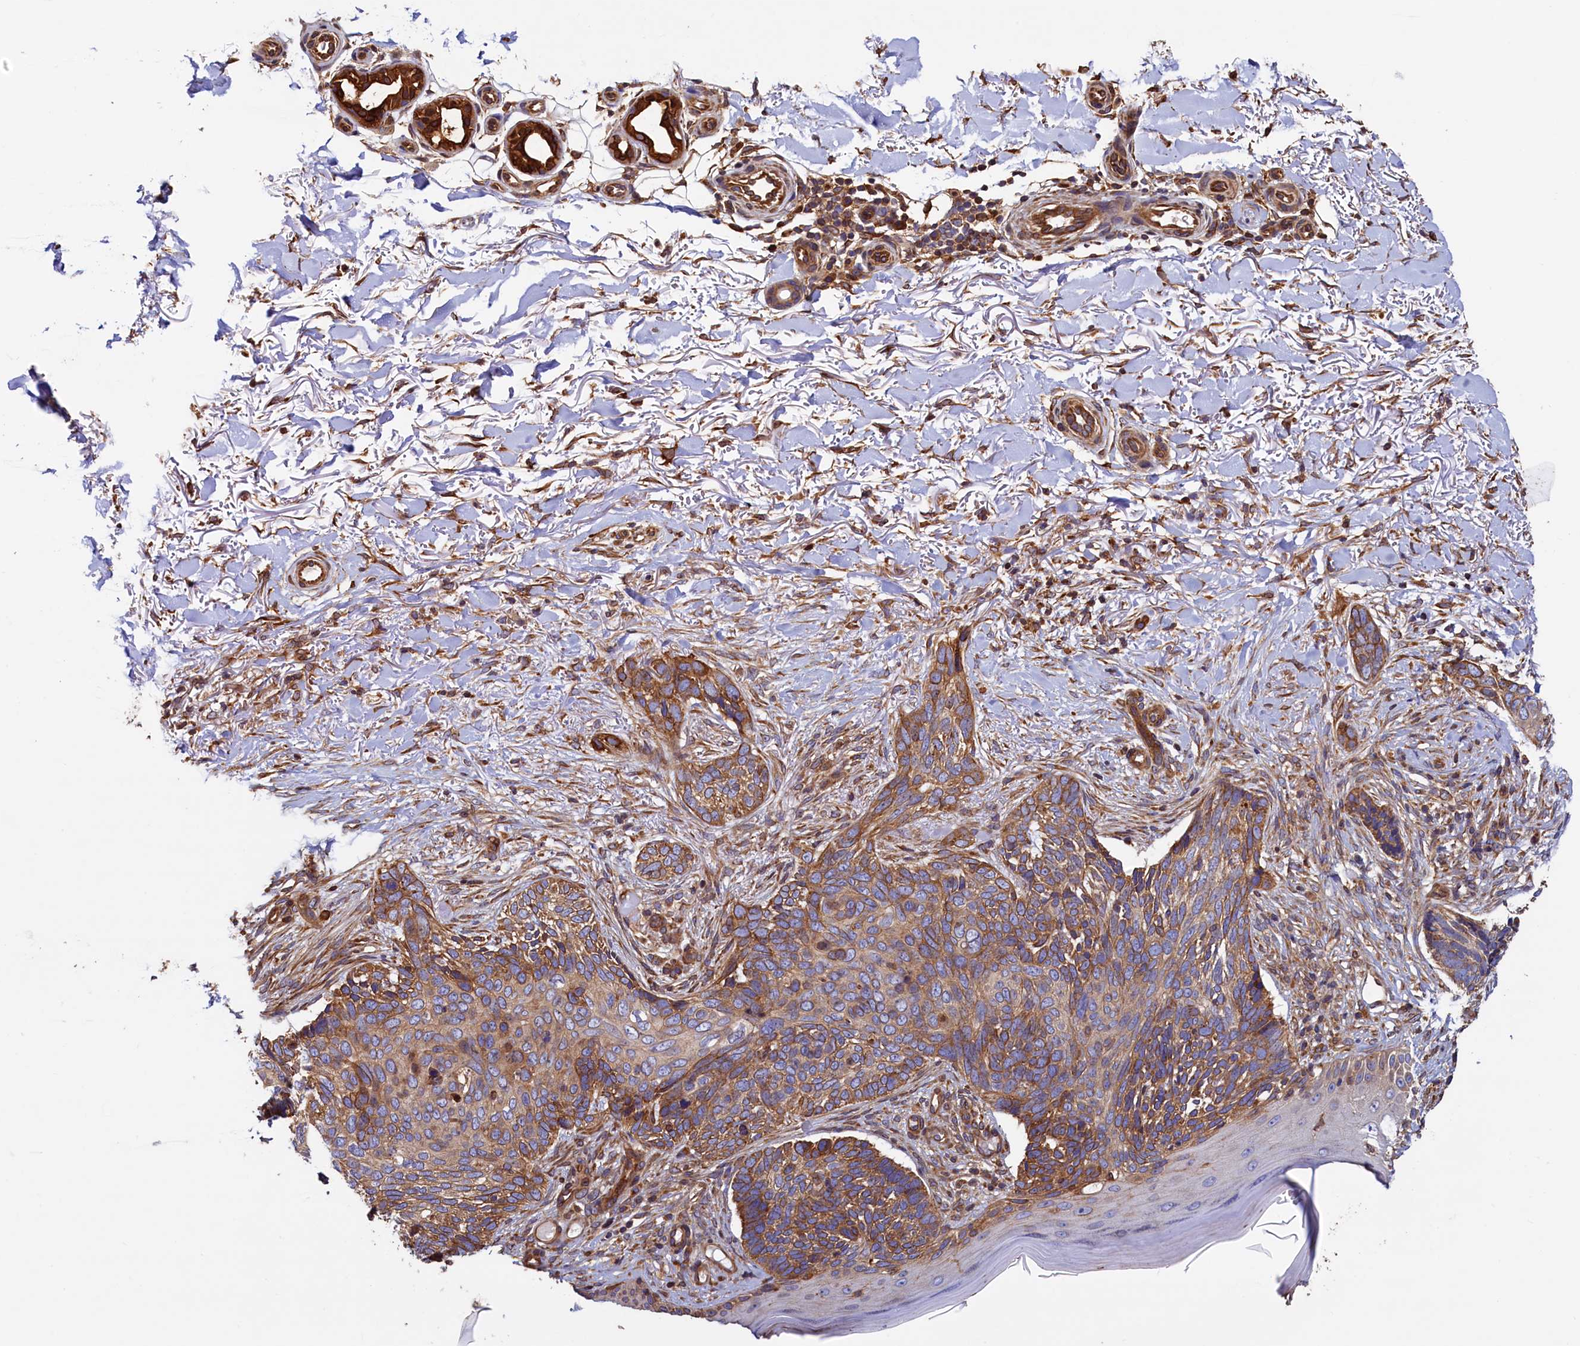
{"staining": {"intensity": "moderate", "quantity": ">75%", "location": "cytoplasmic/membranous"}, "tissue": "skin cancer", "cell_type": "Tumor cells", "image_type": "cancer", "snomed": [{"axis": "morphology", "description": "Normal tissue, NOS"}, {"axis": "morphology", "description": "Basal cell carcinoma"}, {"axis": "topography", "description": "Skin"}], "caption": "Basal cell carcinoma (skin) was stained to show a protein in brown. There is medium levels of moderate cytoplasmic/membranous staining in about >75% of tumor cells. (Stains: DAB (3,3'-diaminobenzidine) in brown, nuclei in blue, Microscopy: brightfield microscopy at high magnification).", "gene": "ATXN2L", "patient": {"sex": "female", "age": 67}}